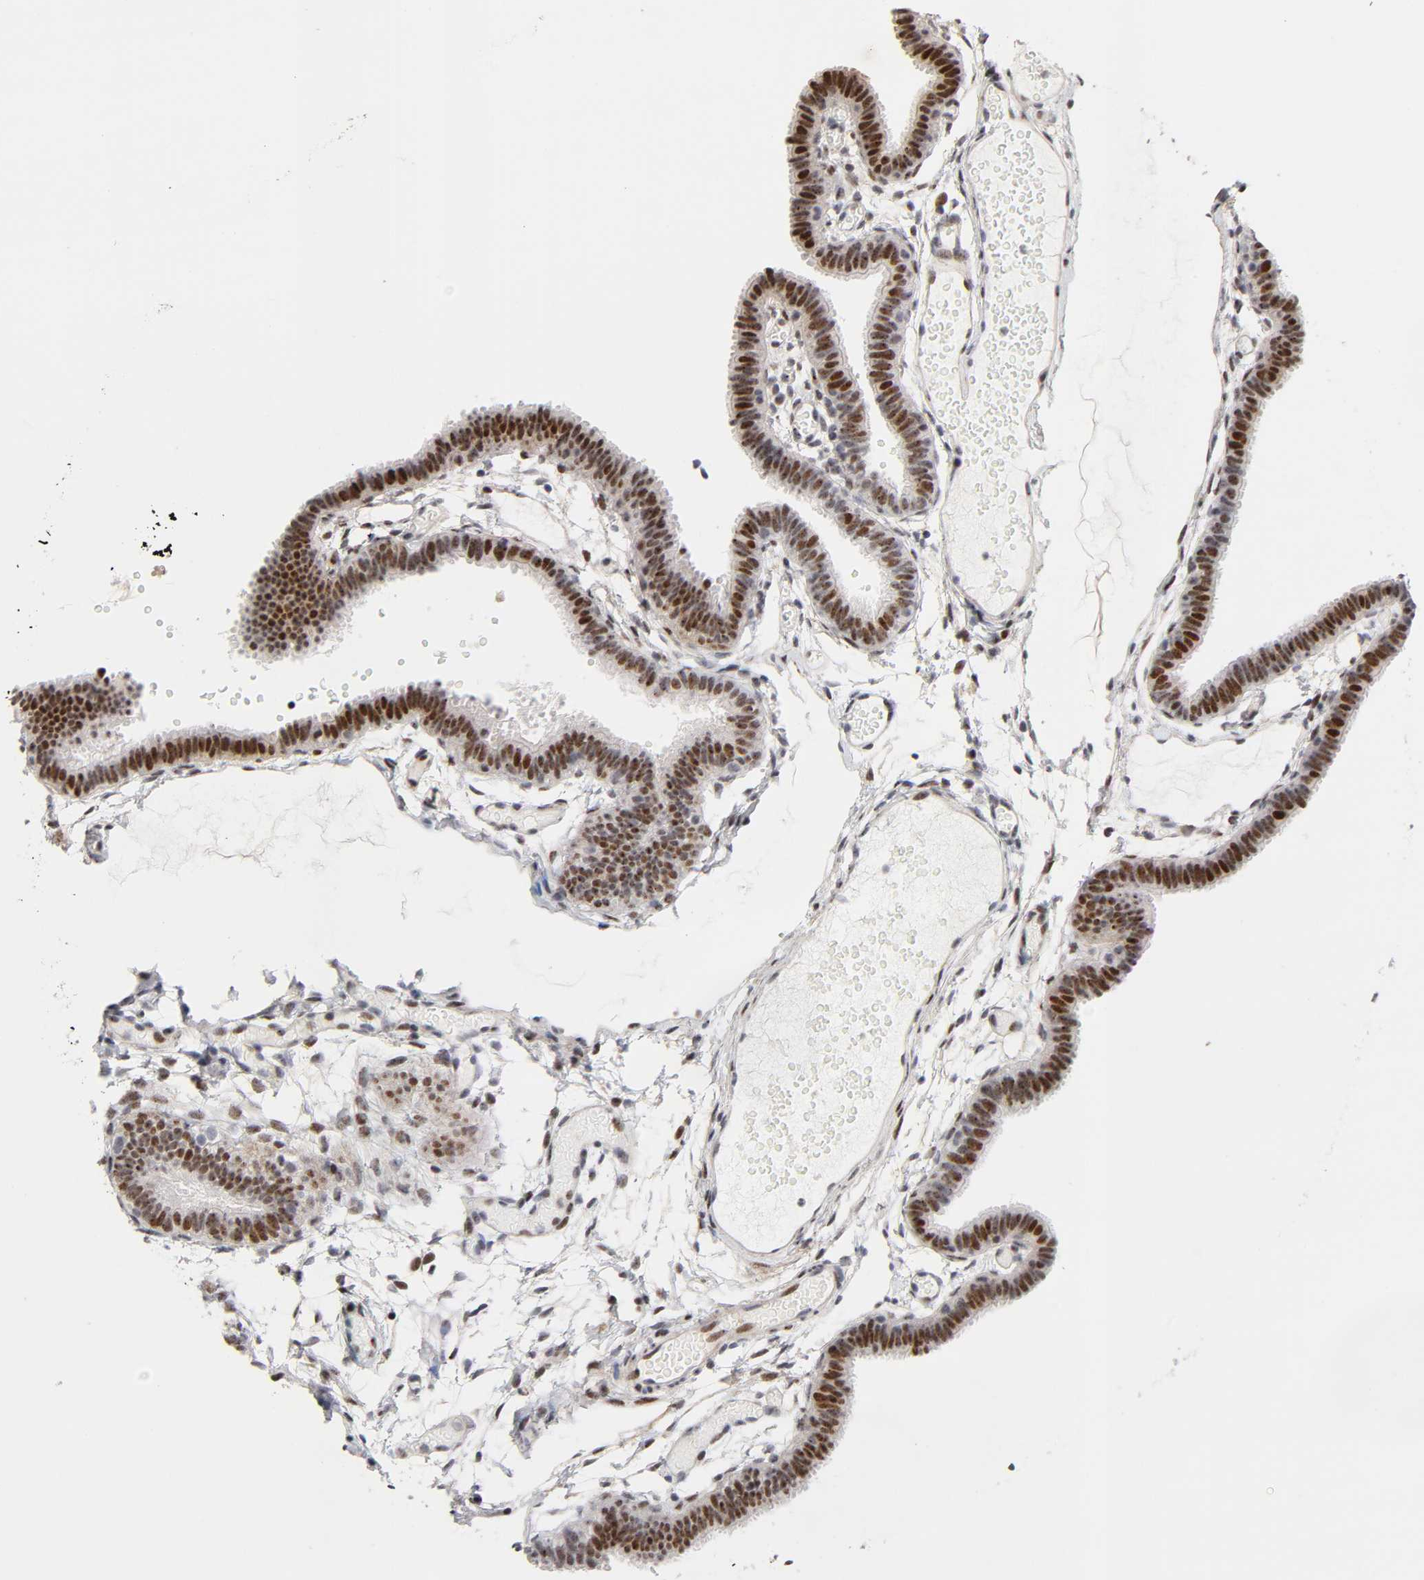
{"staining": {"intensity": "strong", "quantity": ">75%", "location": "nuclear"}, "tissue": "fallopian tube", "cell_type": "Glandular cells", "image_type": "normal", "snomed": [{"axis": "morphology", "description": "Normal tissue, NOS"}, {"axis": "topography", "description": "Fallopian tube"}], "caption": "Strong nuclear positivity for a protein is identified in about >75% of glandular cells of benign fallopian tube using immunohistochemistry (IHC).", "gene": "STK38", "patient": {"sex": "female", "age": 29}}